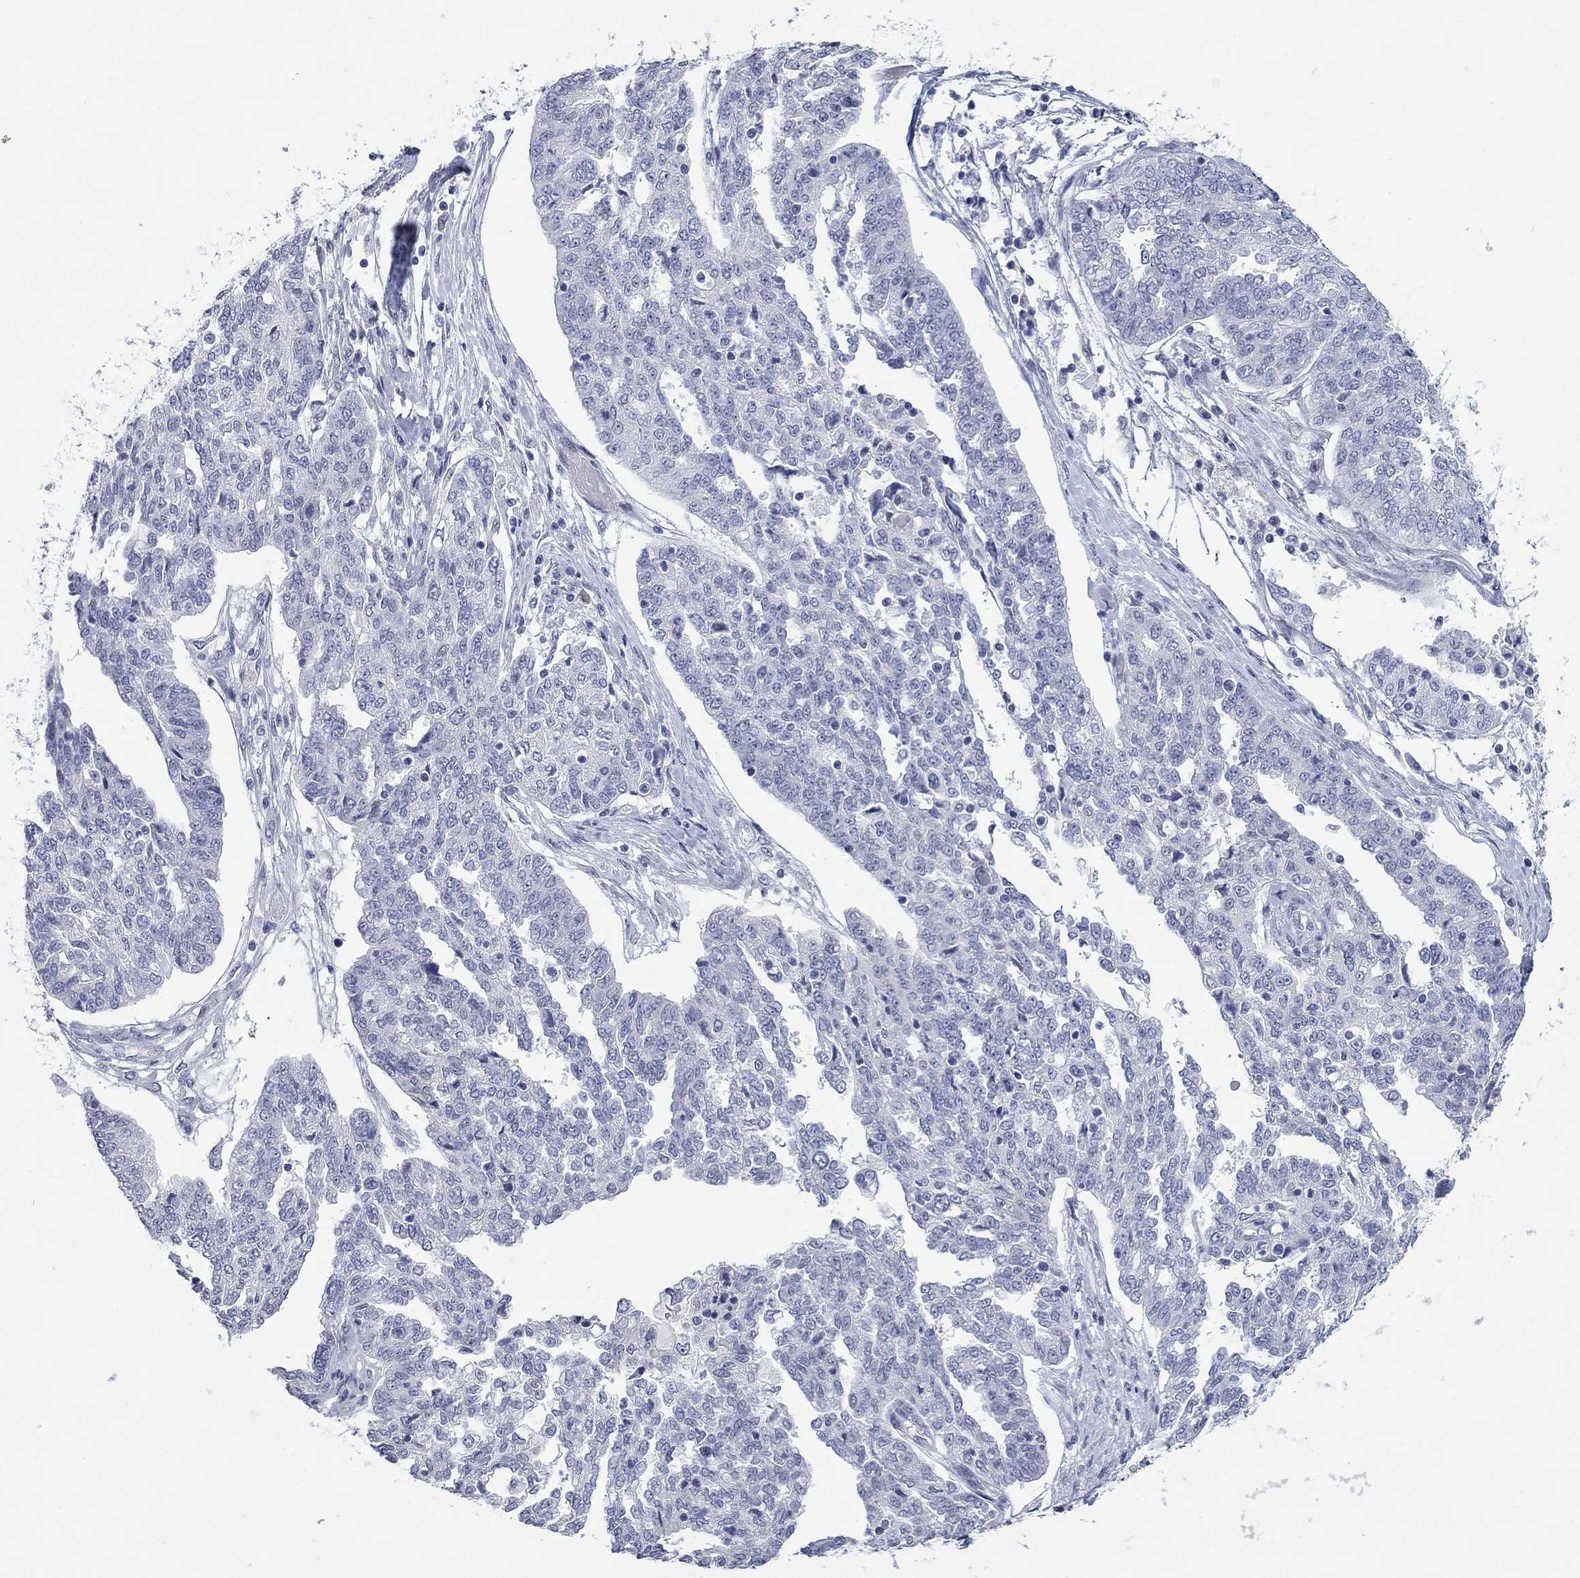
{"staining": {"intensity": "negative", "quantity": "none", "location": "none"}, "tissue": "ovarian cancer", "cell_type": "Tumor cells", "image_type": "cancer", "snomed": [{"axis": "morphology", "description": "Cystadenocarcinoma, serous, NOS"}, {"axis": "topography", "description": "Ovary"}], "caption": "DAB (3,3'-diaminobenzidine) immunohistochemical staining of serous cystadenocarcinoma (ovarian) demonstrates no significant positivity in tumor cells. (DAB IHC visualized using brightfield microscopy, high magnification).", "gene": "WASF3", "patient": {"sex": "female", "age": 67}}